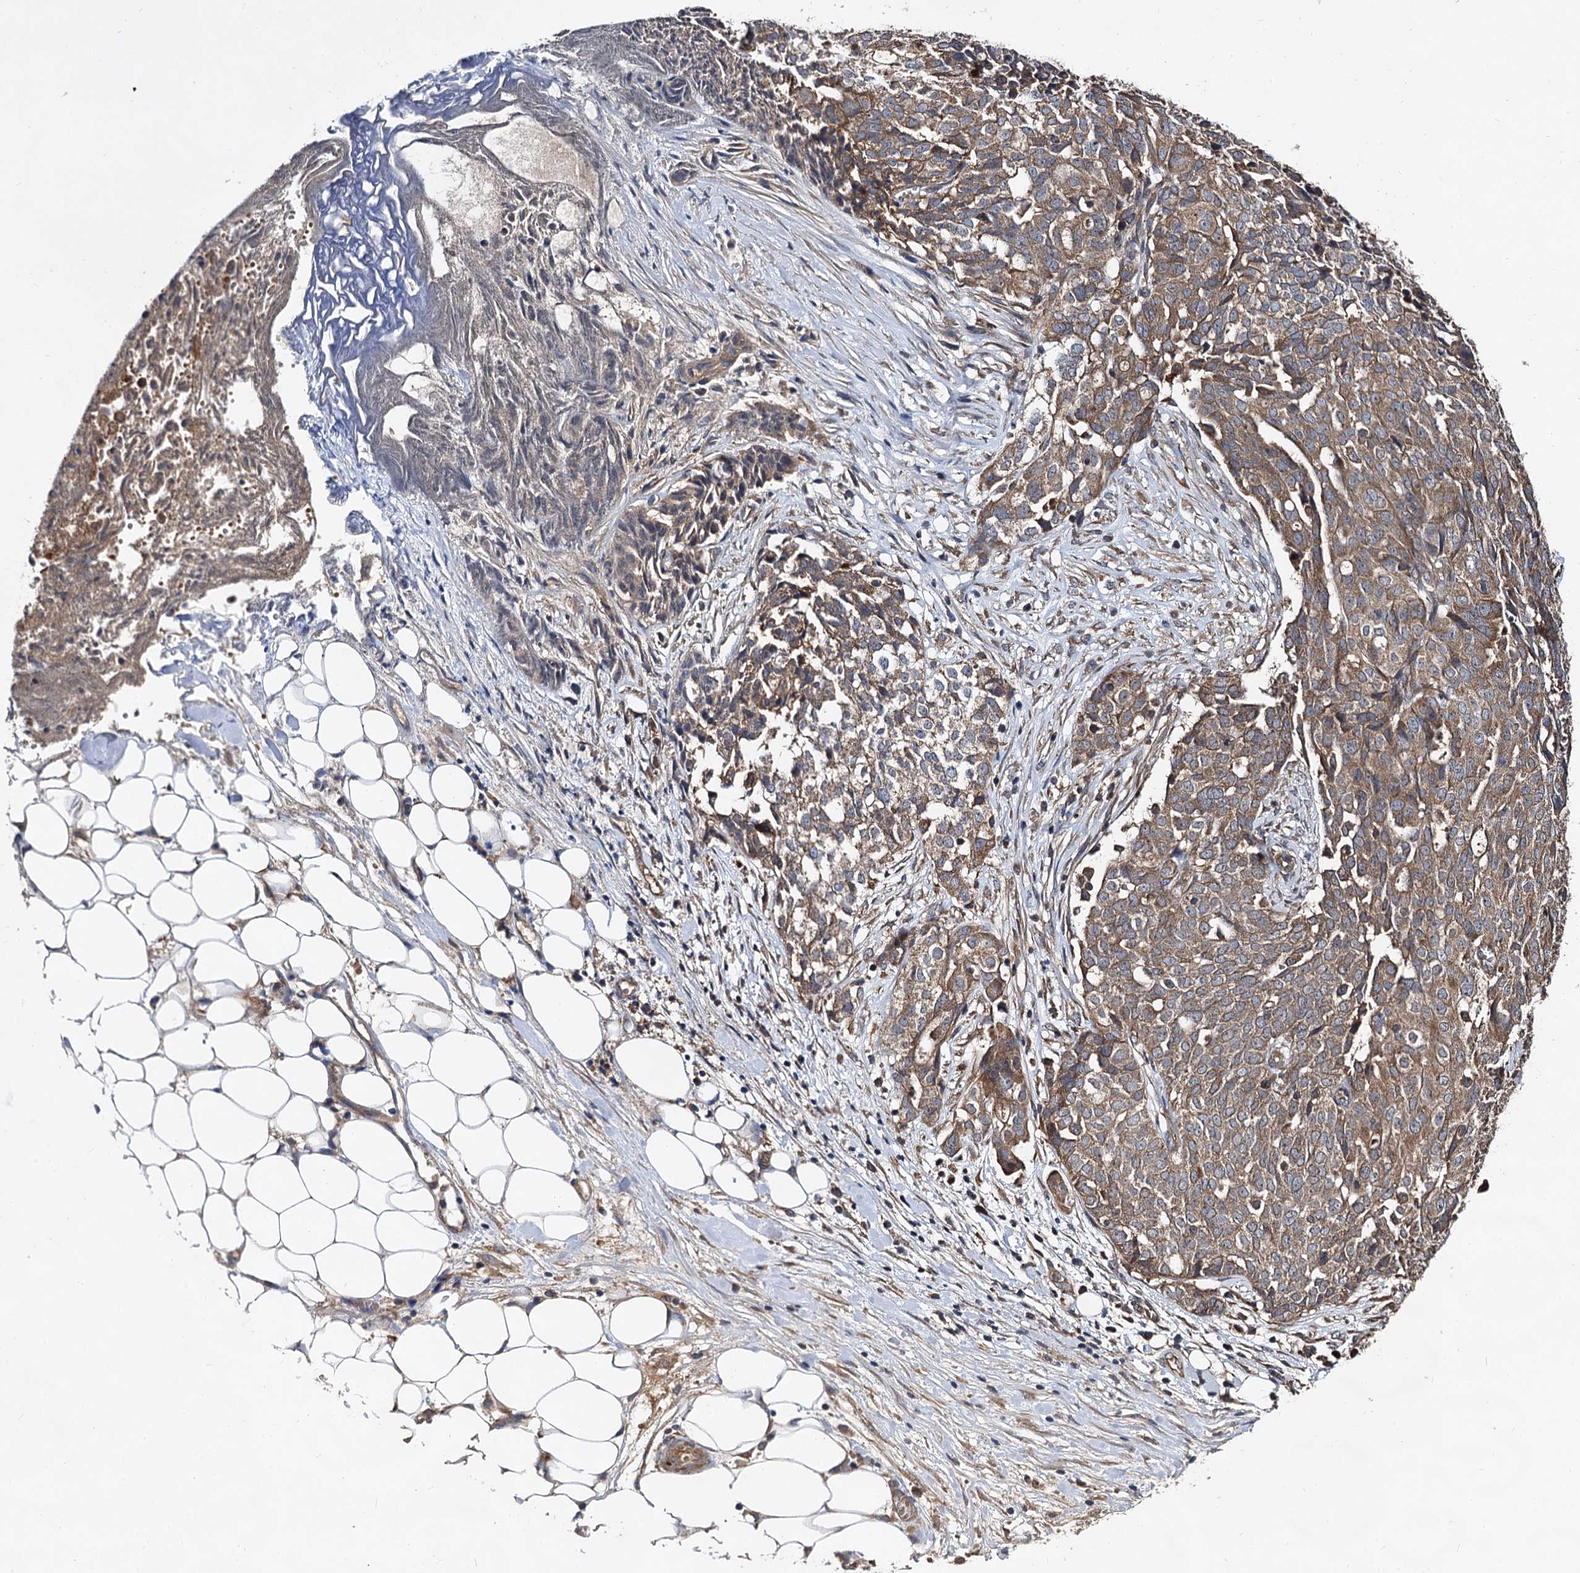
{"staining": {"intensity": "moderate", "quantity": ">75%", "location": "cytoplasmic/membranous"}, "tissue": "ovarian cancer", "cell_type": "Tumor cells", "image_type": "cancer", "snomed": [{"axis": "morphology", "description": "Cystadenocarcinoma, serous, NOS"}, {"axis": "topography", "description": "Soft tissue"}, {"axis": "topography", "description": "Ovary"}], "caption": "IHC of human ovarian cancer (serous cystadenocarcinoma) displays medium levels of moderate cytoplasmic/membranous positivity in about >75% of tumor cells.", "gene": "TEX9", "patient": {"sex": "female", "age": 57}}